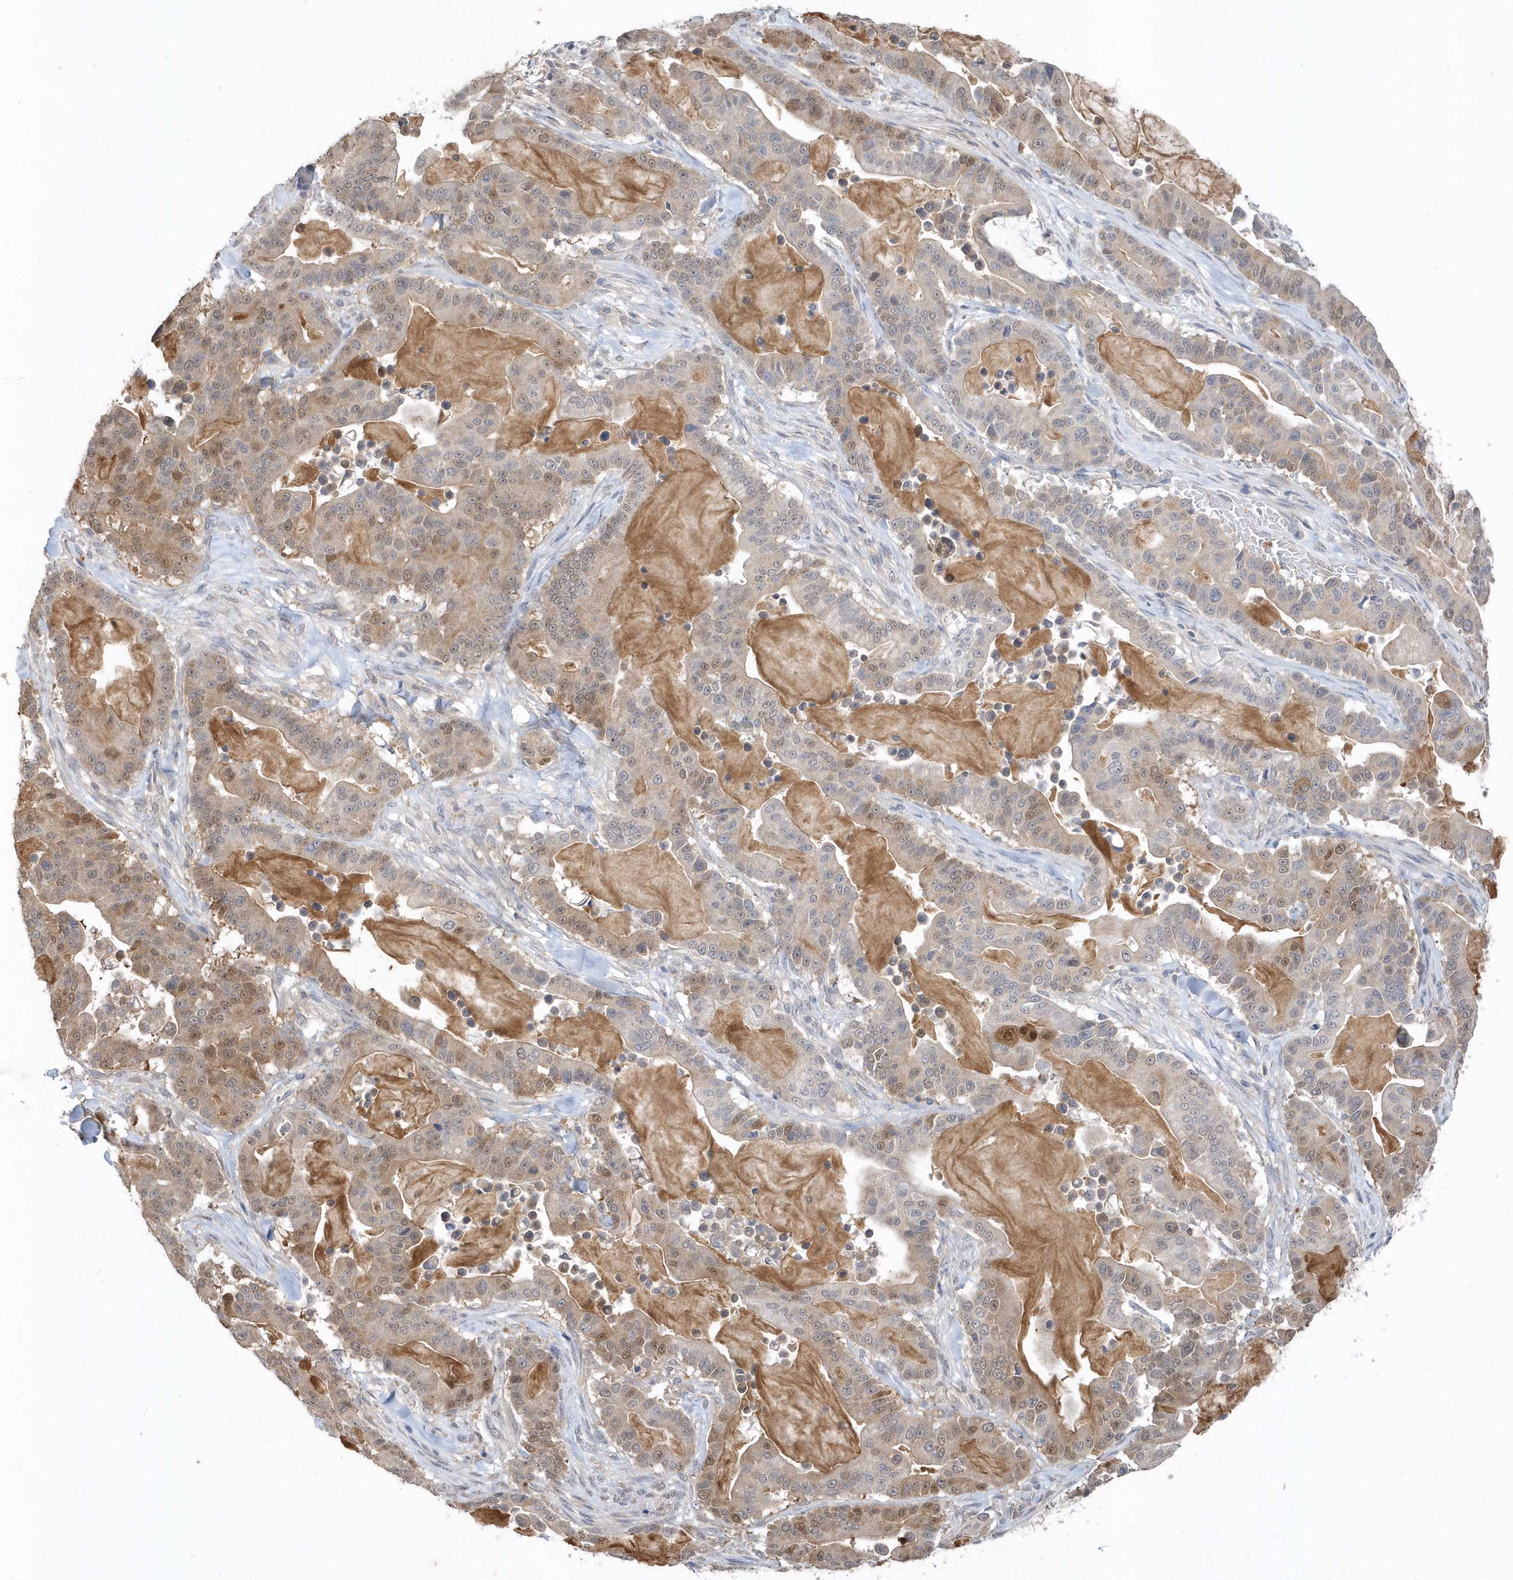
{"staining": {"intensity": "moderate", "quantity": ">75%", "location": "cytoplasmic/membranous,nuclear"}, "tissue": "pancreatic cancer", "cell_type": "Tumor cells", "image_type": "cancer", "snomed": [{"axis": "morphology", "description": "Adenocarcinoma, NOS"}, {"axis": "topography", "description": "Pancreas"}], "caption": "Immunohistochemical staining of human adenocarcinoma (pancreatic) shows medium levels of moderate cytoplasmic/membranous and nuclear staining in about >75% of tumor cells.", "gene": "AKR7A2", "patient": {"sex": "male", "age": 63}}